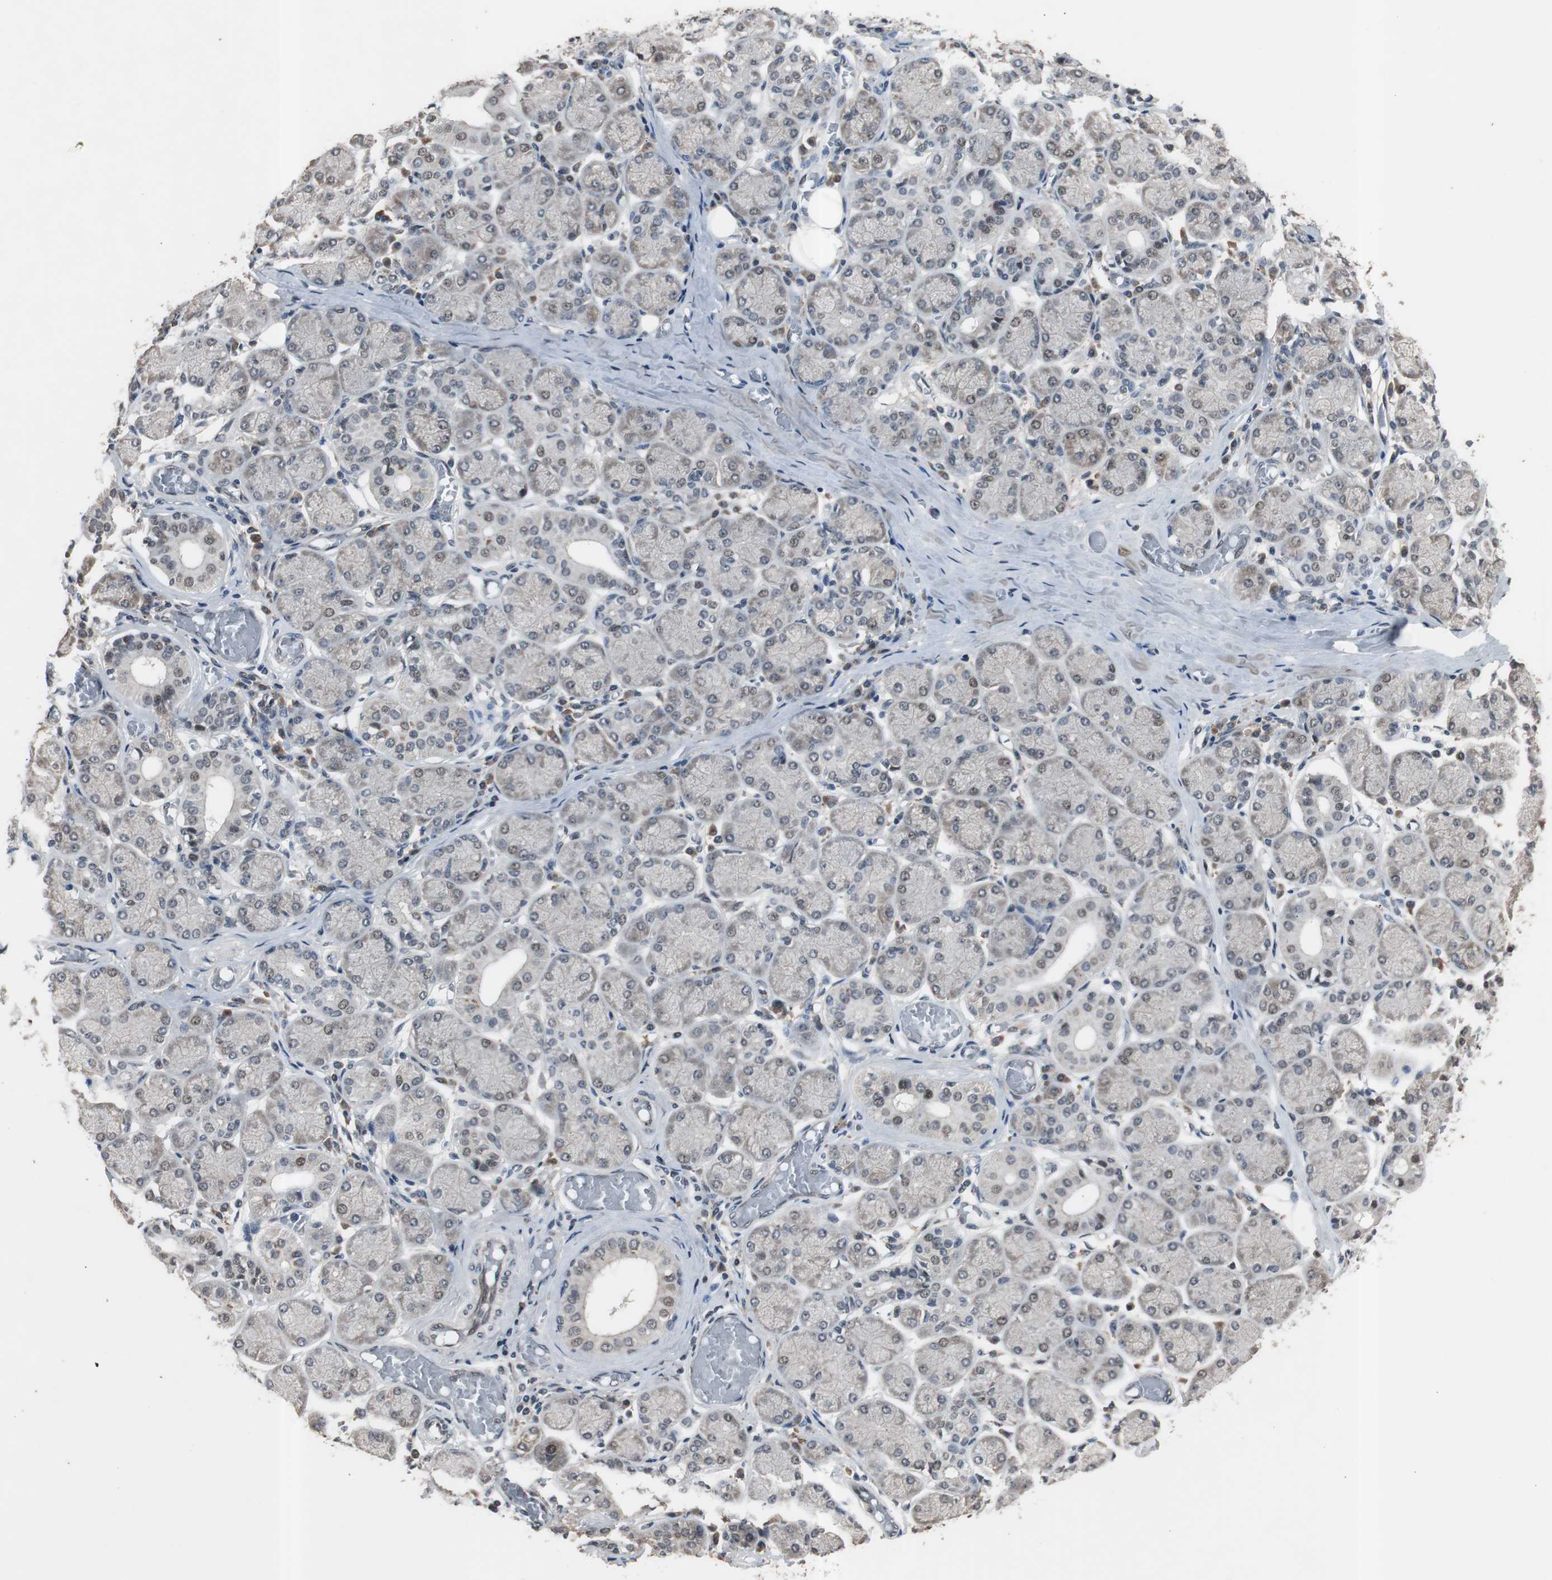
{"staining": {"intensity": "moderate", "quantity": ">75%", "location": "nuclear"}, "tissue": "salivary gland", "cell_type": "Glandular cells", "image_type": "normal", "snomed": [{"axis": "morphology", "description": "Normal tissue, NOS"}, {"axis": "topography", "description": "Salivary gland"}], "caption": "Glandular cells exhibit medium levels of moderate nuclear expression in approximately >75% of cells in unremarkable salivary gland. Immunohistochemistry stains the protein of interest in brown and the nuclei are stained blue.", "gene": "BOLA1", "patient": {"sex": "female", "age": 24}}